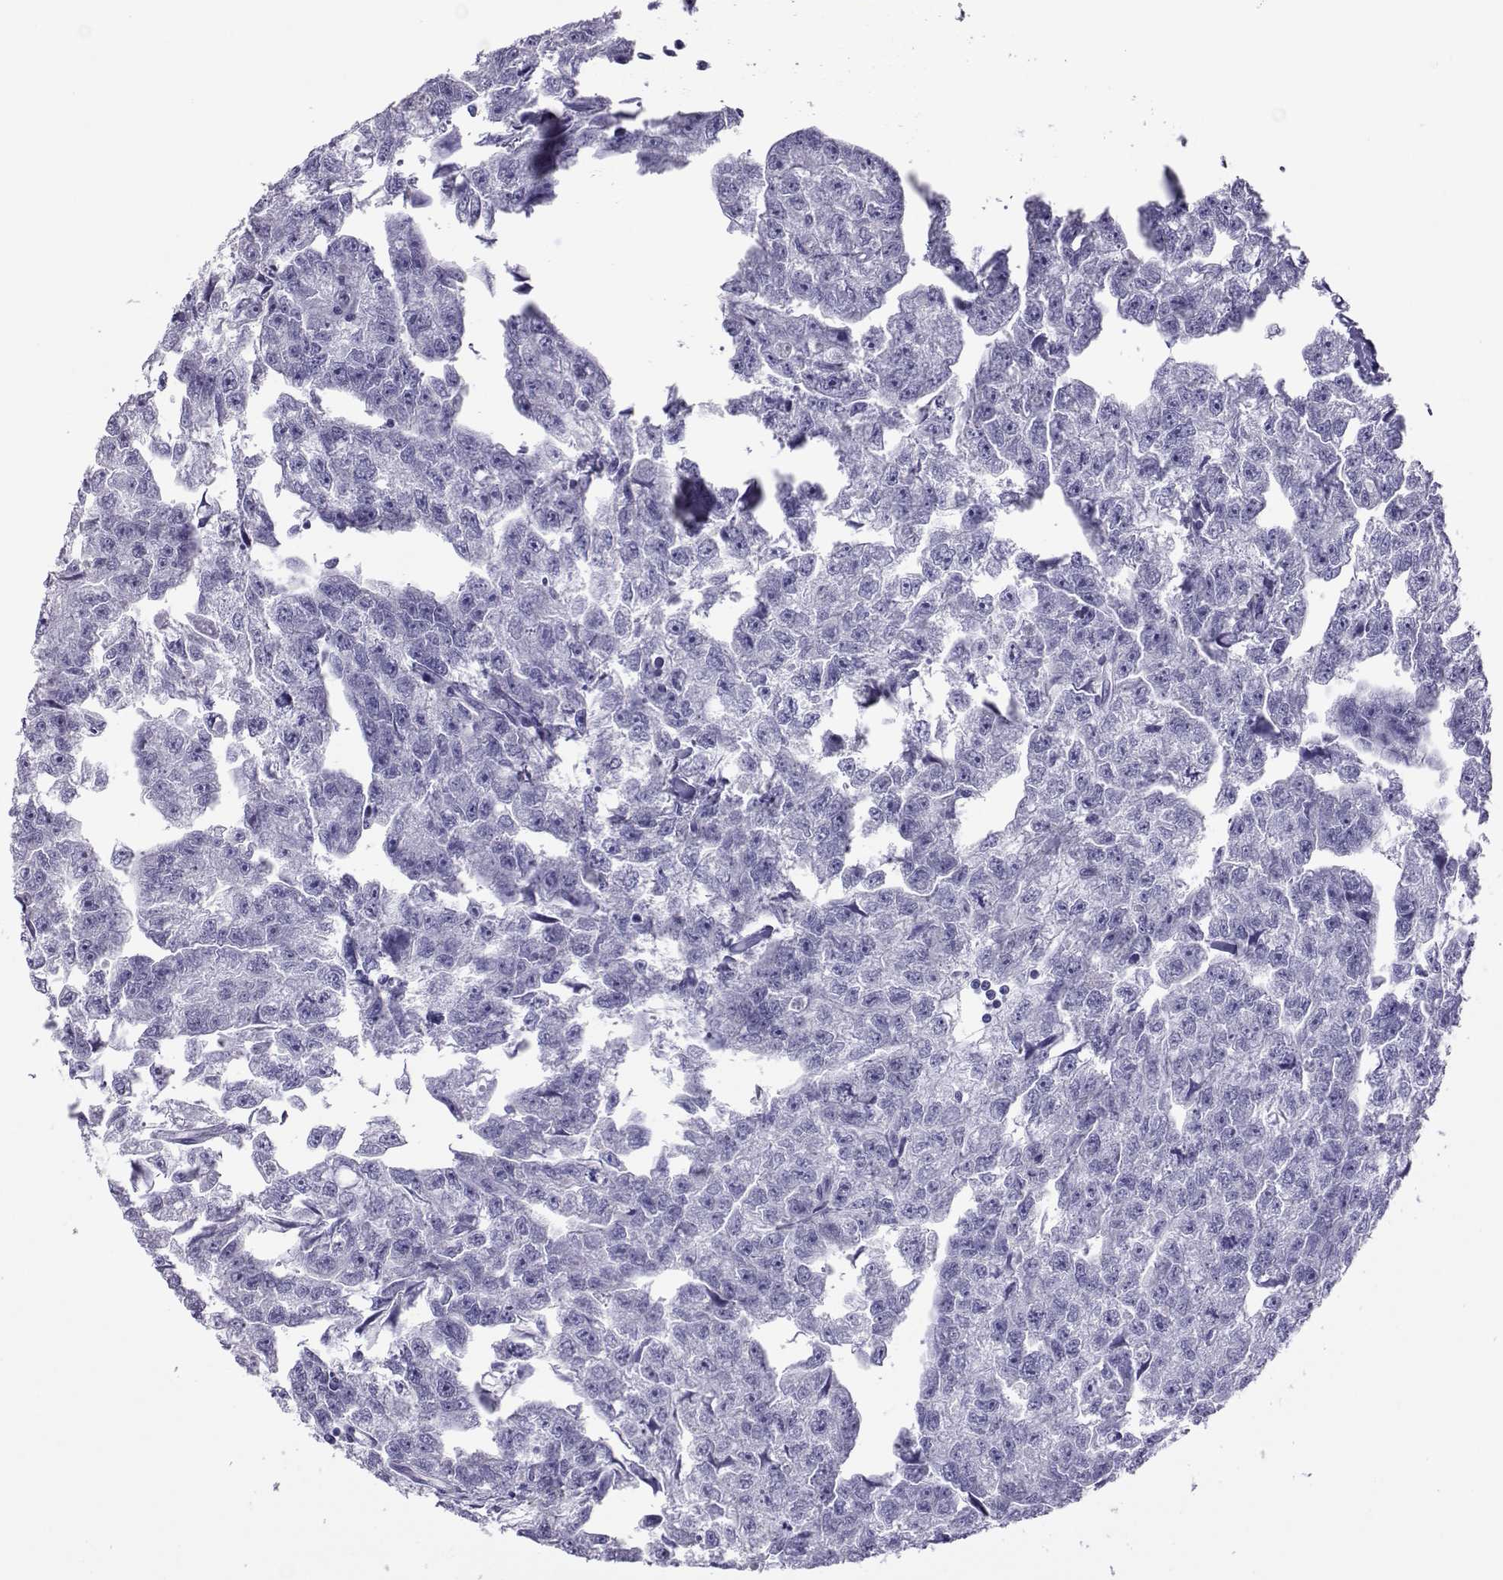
{"staining": {"intensity": "negative", "quantity": "none", "location": "none"}, "tissue": "testis cancer", "cell_type": "Tumor cells", "image_type": "cancer", "snomed": [{"axis": "morphology", "description": "Carcinoma, Embryonal, NOS"}, {"axis": "morphology", "description": "Teratoma, malignant, NOS"}, {"axis": "topography", "description": "Testis"}], "caption": "Human testis teratoma (malignant) stained for a protein using immunohistochemistry shows no staining in tumor cells.", "gene": "TRPM7", "patient": {"sex": "male", "age": 44}}